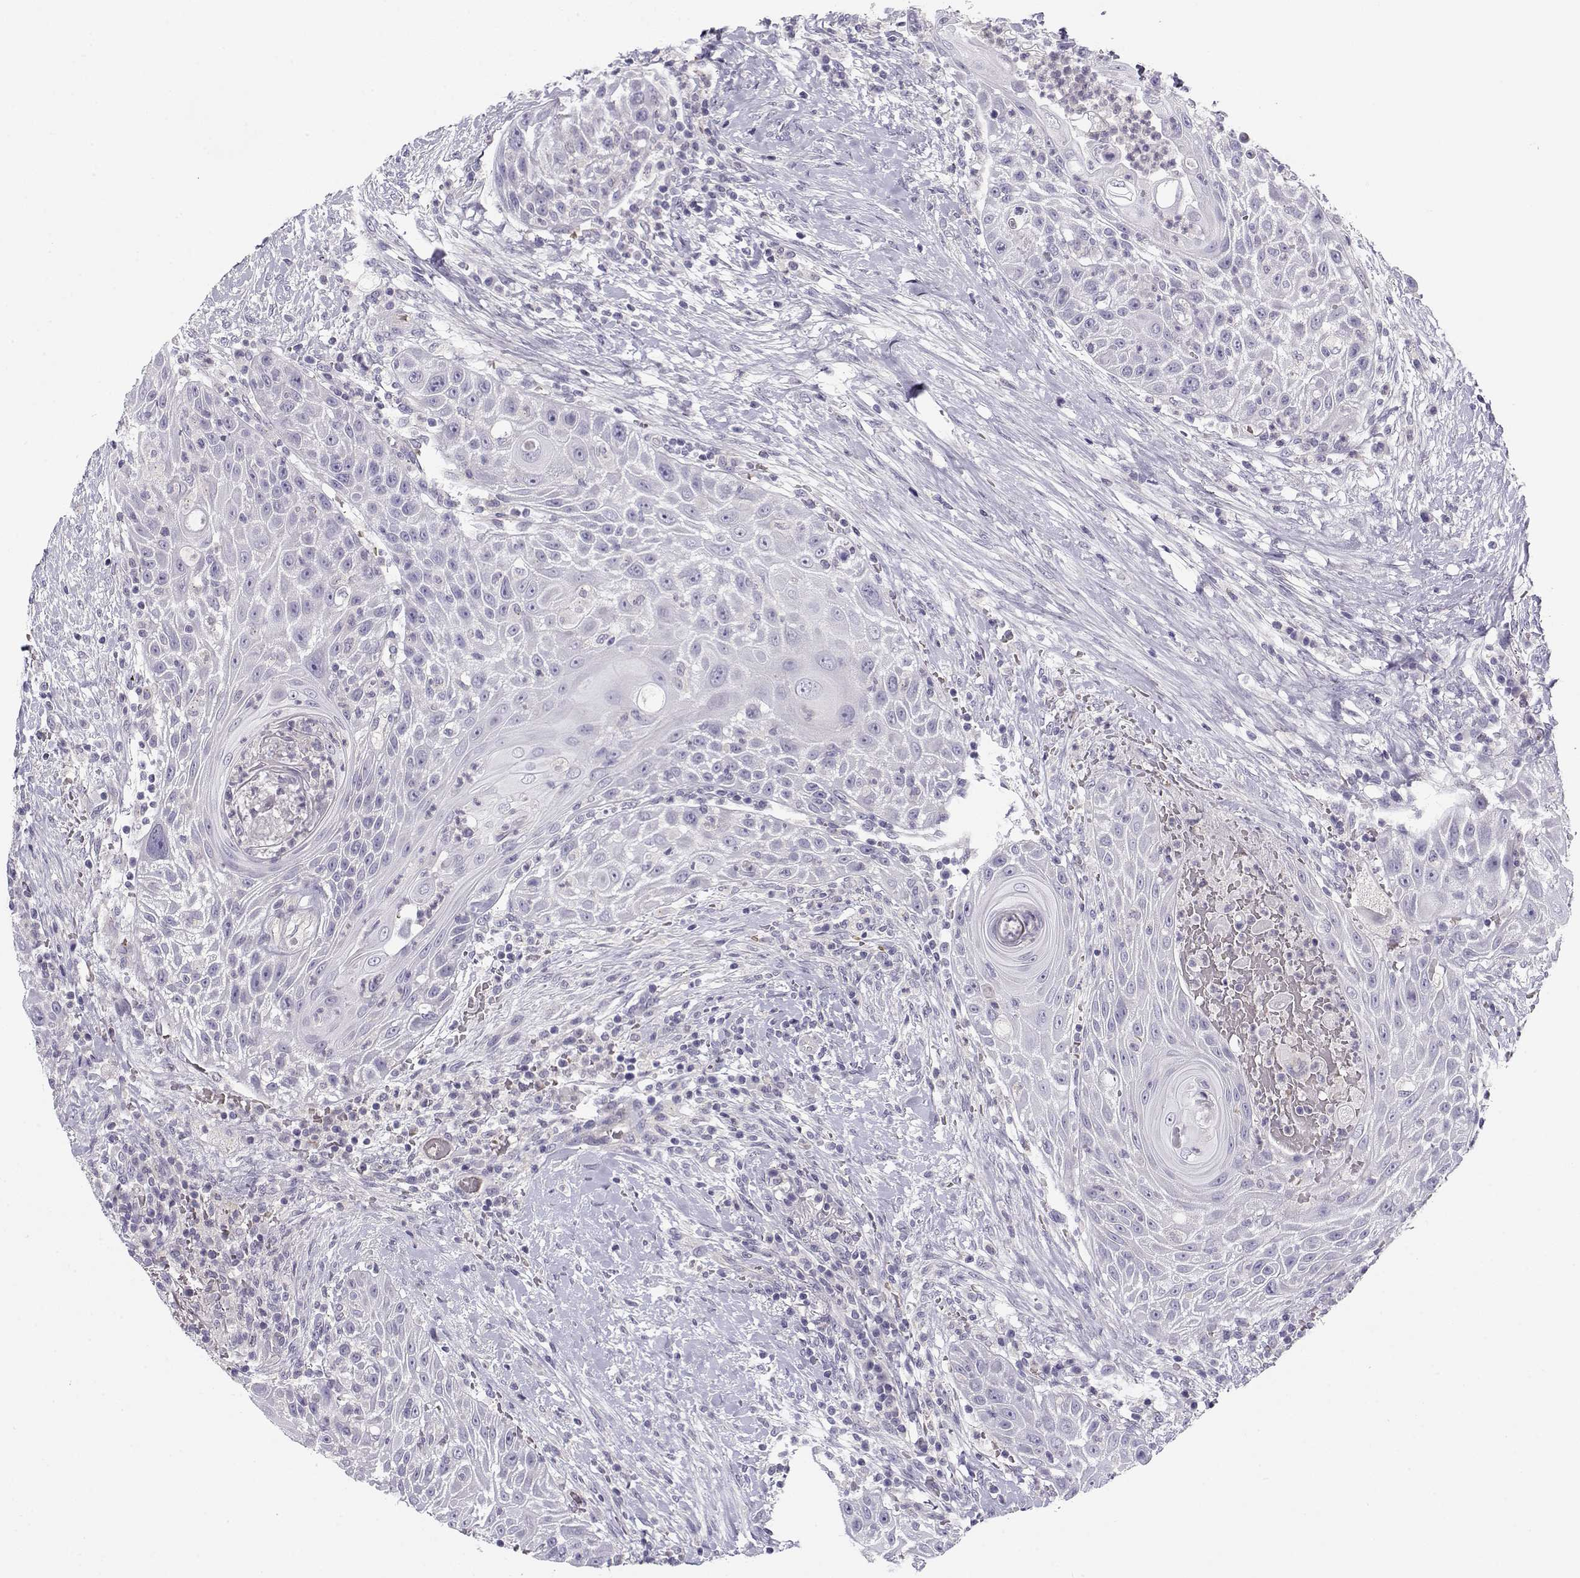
{"staining": {"intensity": "negative", "quantity": "none", "location": "none"}, "tissue": "head and neck cancer", "cell_type": "Tumor cells", "image_type": "cancer", "snomed": [{"axis": "morphology", "description": "Squamous cell carcinoma, NOS"}, {"axis": "topography", "description": "Head-Neck"}], "caption": "Head and neck cancer stained for a protein using immunohistochemistry (IHC) demonstrates no staining tumor cells.", "gene": "MYO1A", "patient": {"sex": "male", "age": 69}}